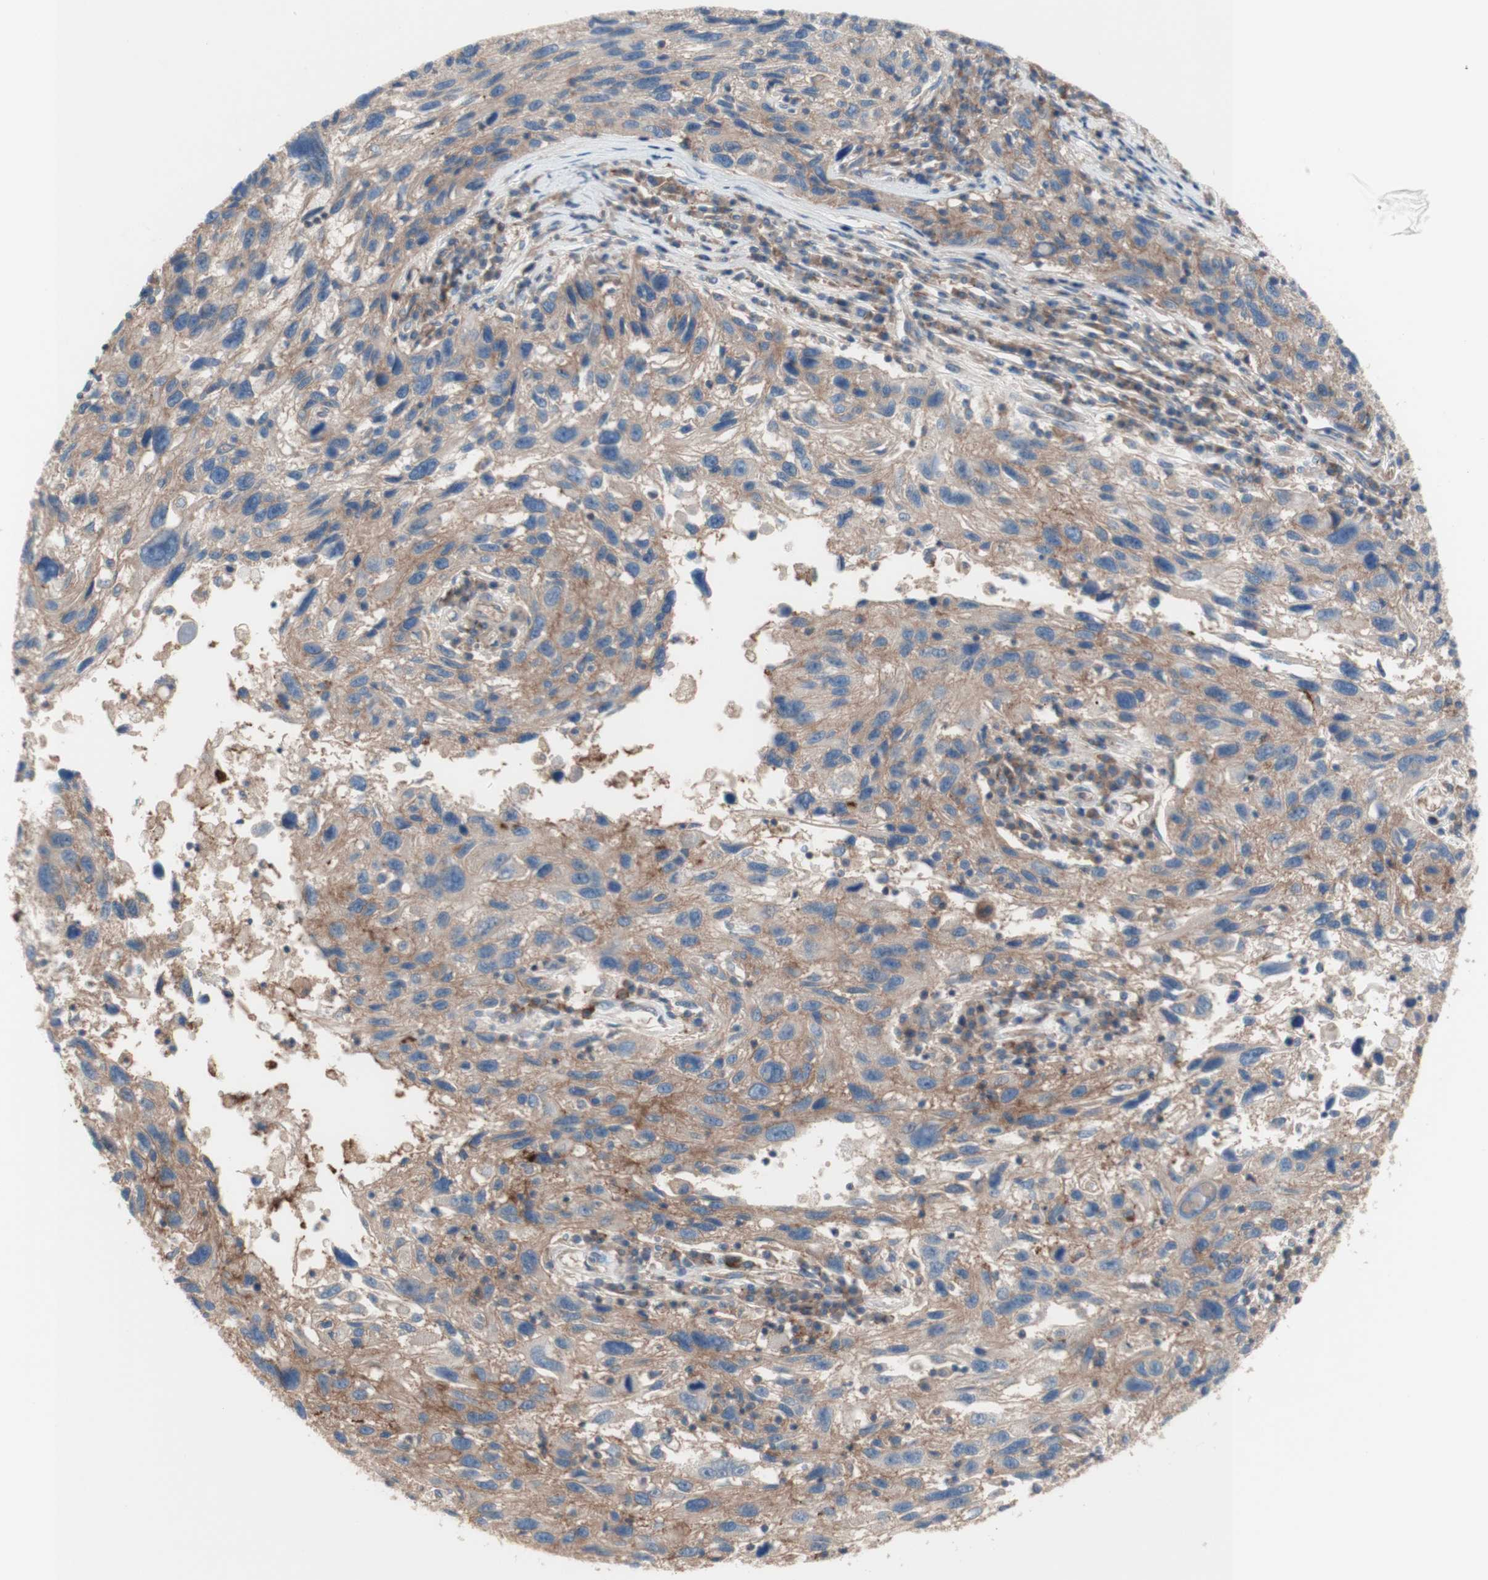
{"staining": {"intensity": "weak", "quantity": ">75%", "location": "cytoplasmic/membranous"}, "tissue": "melanoma", "cell_type": "Tumor cells", "image_type": "cancer", "snomed": [{"axis": "morphology", "description": "Malignant melanoma, NOS"}, {"axis": "topography", "description": "Skin"}], "caption": "Immunohistochemical staining of melanoma reveals low levels of weak cytoplasmic/membranous staining in approximately >75% of tumor cells.", "gene": "CD46", "patient": {"sex": "male", "age": 53}}